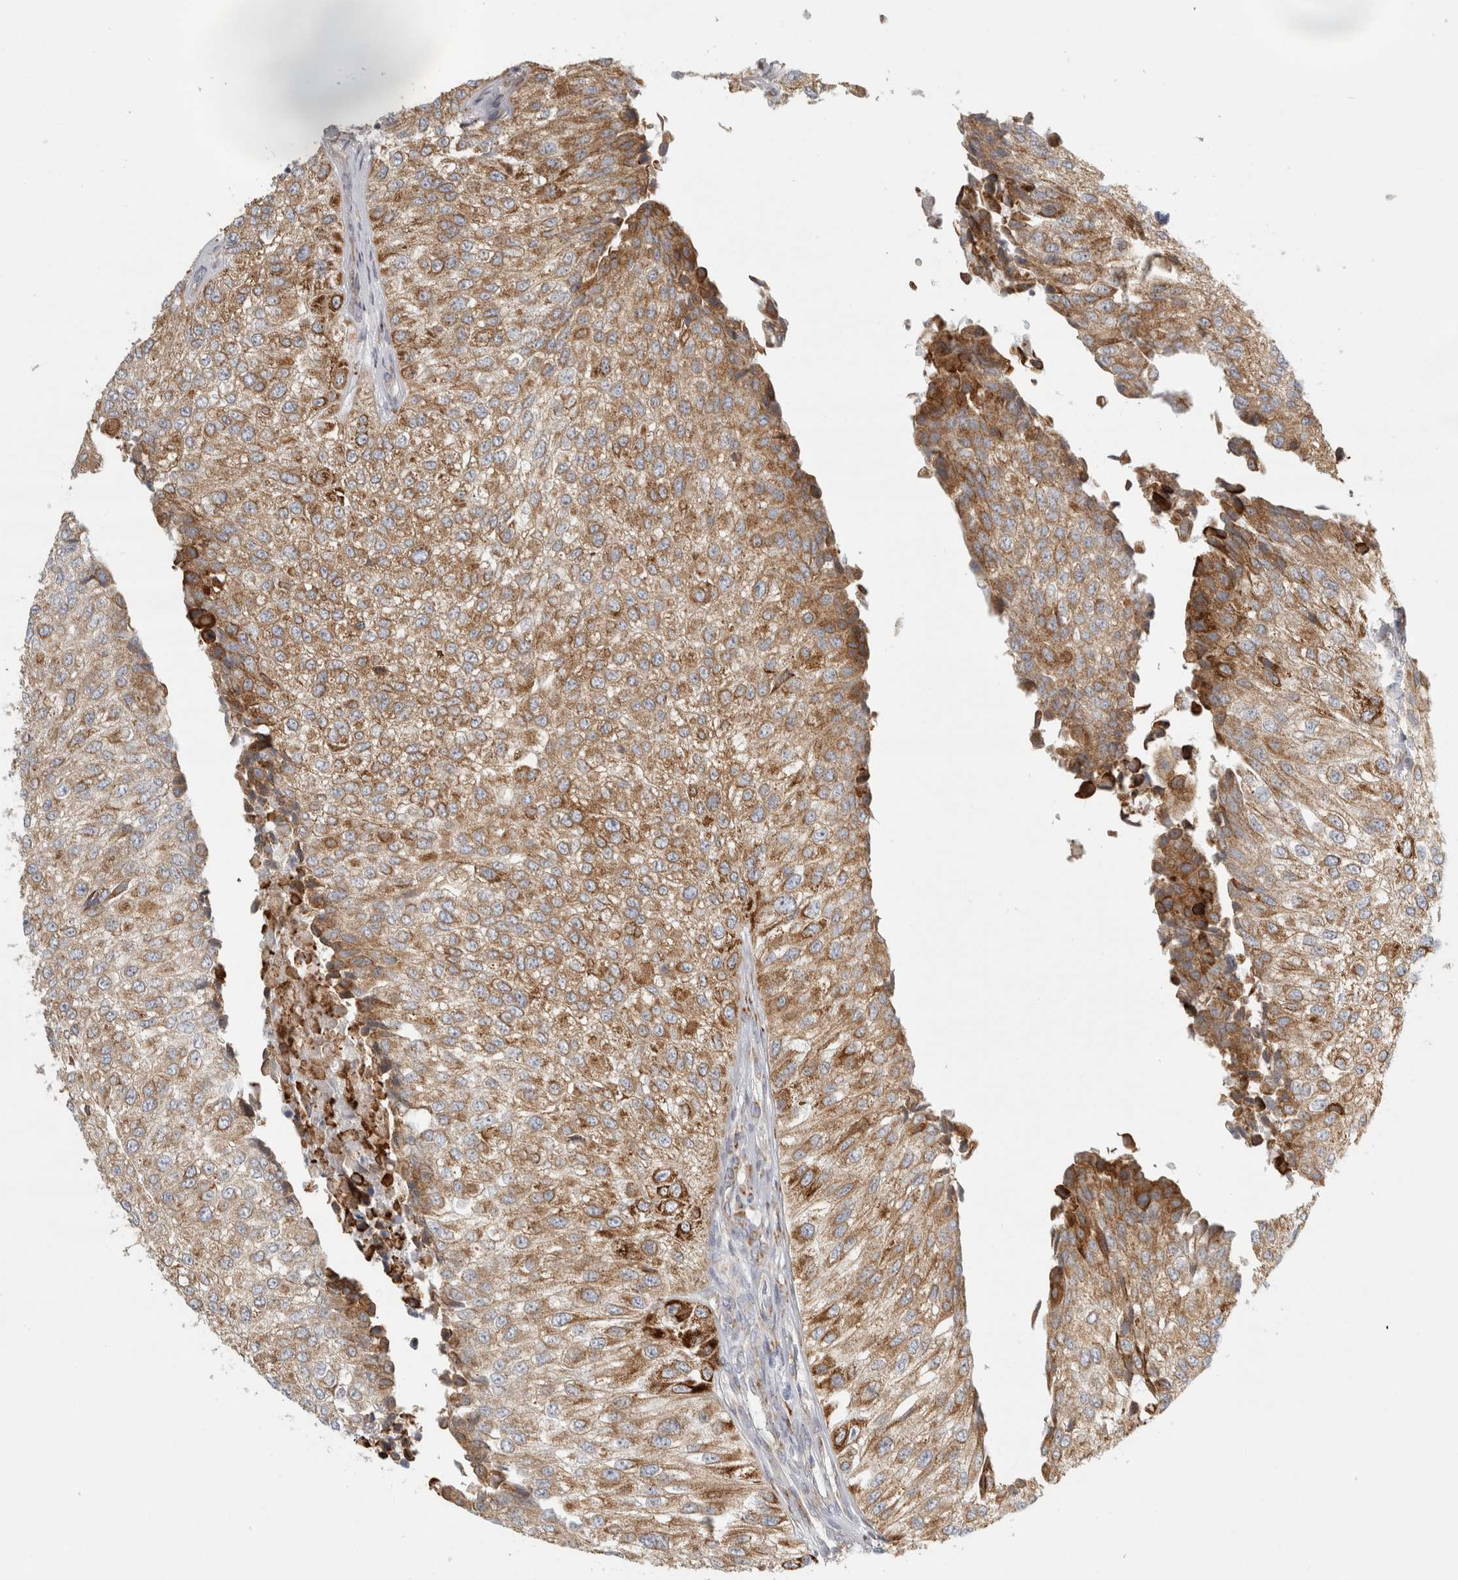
{"staining": {"intensity": "moderate", "quantity": ">75%", "location": "cytoplasmic/membranous"}, "tissue": "urothelial cancer", "cell_type": "Tumor cells", "image_type": "cancer", "snomed": [{"axis": "morphology", "description": "Urothelial carcinoma, High grade"}, {"axis": "topography", "description": "Kidney"}, {"axis": "topography", "description": "Urinary bladder"}], "caption": "A brown stain shows moderate cytoplasmic/membranous positivity of a protein in human urothelial cancer tumor cells.", "gene": "OSTN", "patient": {"sex": "male", "age": 77}}